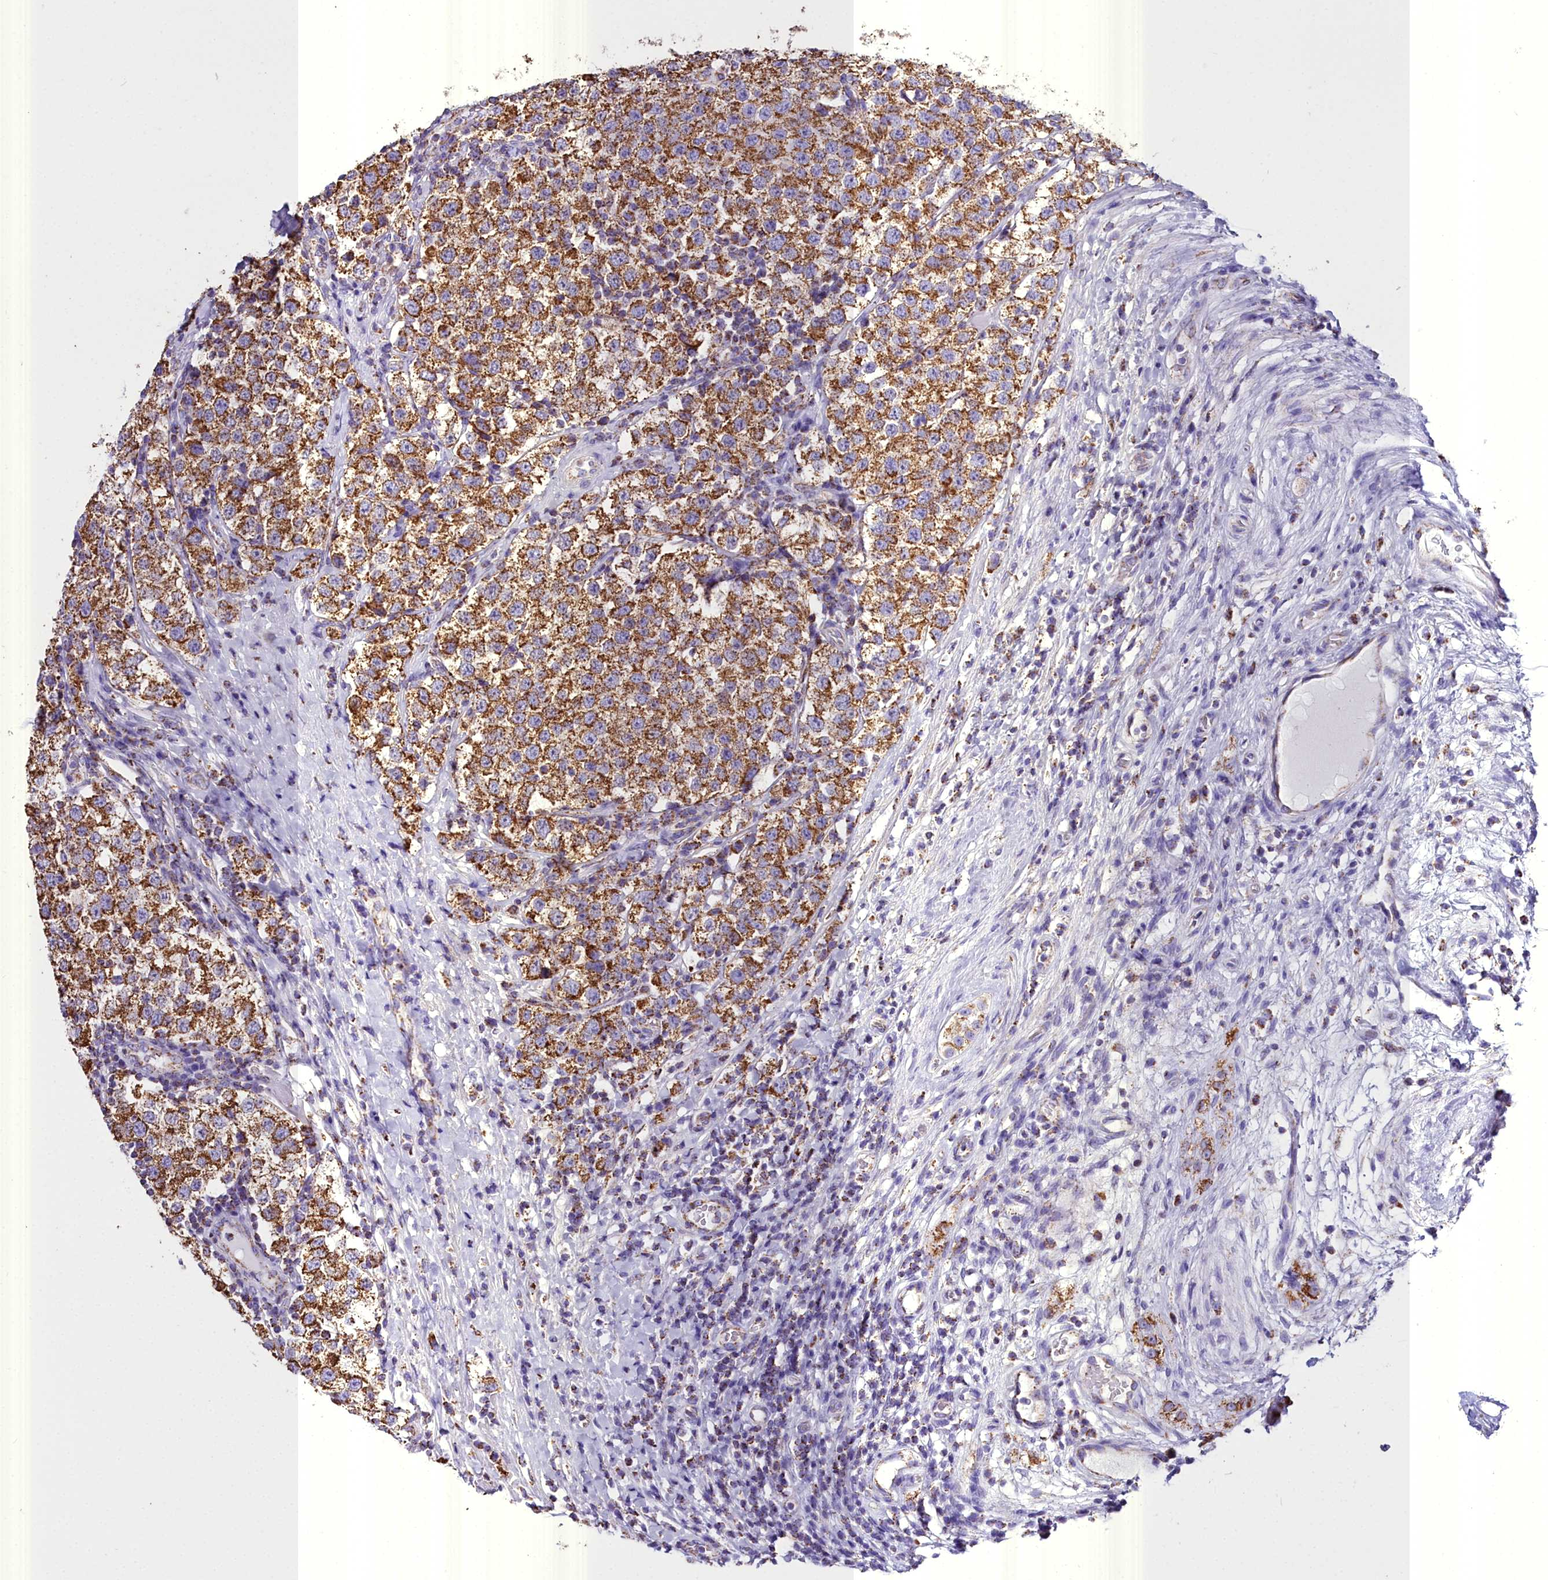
{"staining": {"intensity": "moderate", "quantity": ">75%", "location": "cytoplasmic/membranous"}, "tissue": "testis cancer", "cell_type": "Tumor cells", "image_type": "cancer", "snomed": [{"axis": "morphology", "description": "Seminoma, NOS"}, {"axis": "topography", "description": "Testis"}], "caption": "Testis seminoma was stained to show a protein in brown. There is medium levels of moderate cytoplasmic/membranous positivity in about >75% of tumor cells.", "gene": "WDFY3", "patient": {"sex": "male", "age": 34}}